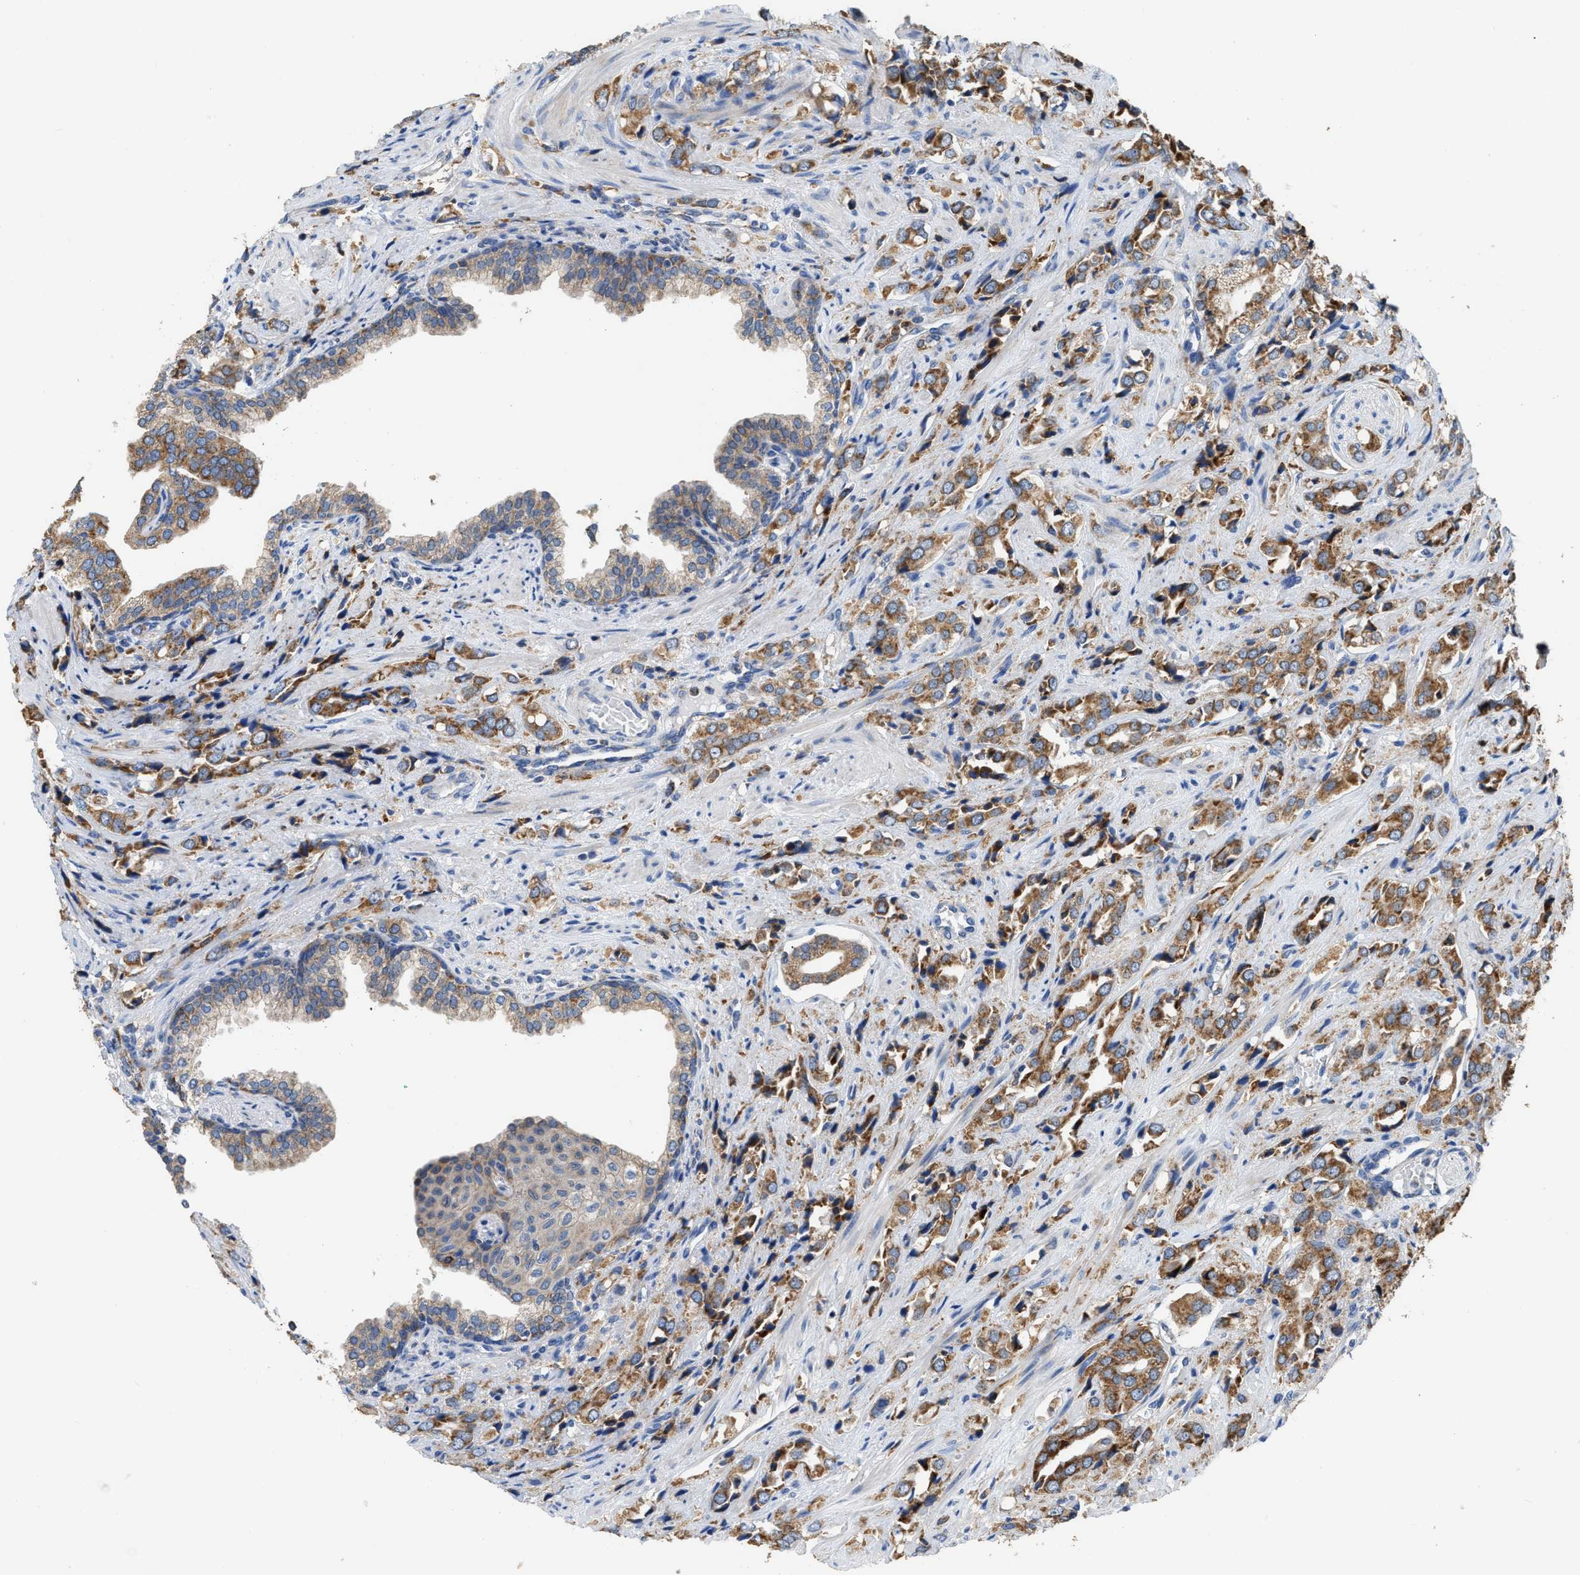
{"staining": {"intensity": "moderate", "quantity": ">75%", "location": "cytoplasmic/membranous"}, "tissue": "prostate cancer", "cell_type": "Tumor cells", "image_type": "cancer", "snomed": [{"axis": "morphology", "description": "Adenocarcinoma, High grade"}, {"axis": "topography", "description": "Prostate"}], "caption": "DAB (3,3'-diaminobenzidine) immunohistochemical staining of human prostate cancer (high-grade adenocarcinoma) reveals moderate cytoplasmic/membranous protein positivity in approximately >75% of tumor cells. Using DAB (3,3'-diaminobenzidine) (brown) and hematoxylin (blue) stains, captured at high magnification using brightfield microscopy.", "gene": "AK2", "patient": {"sex": "male", "age": 52}}